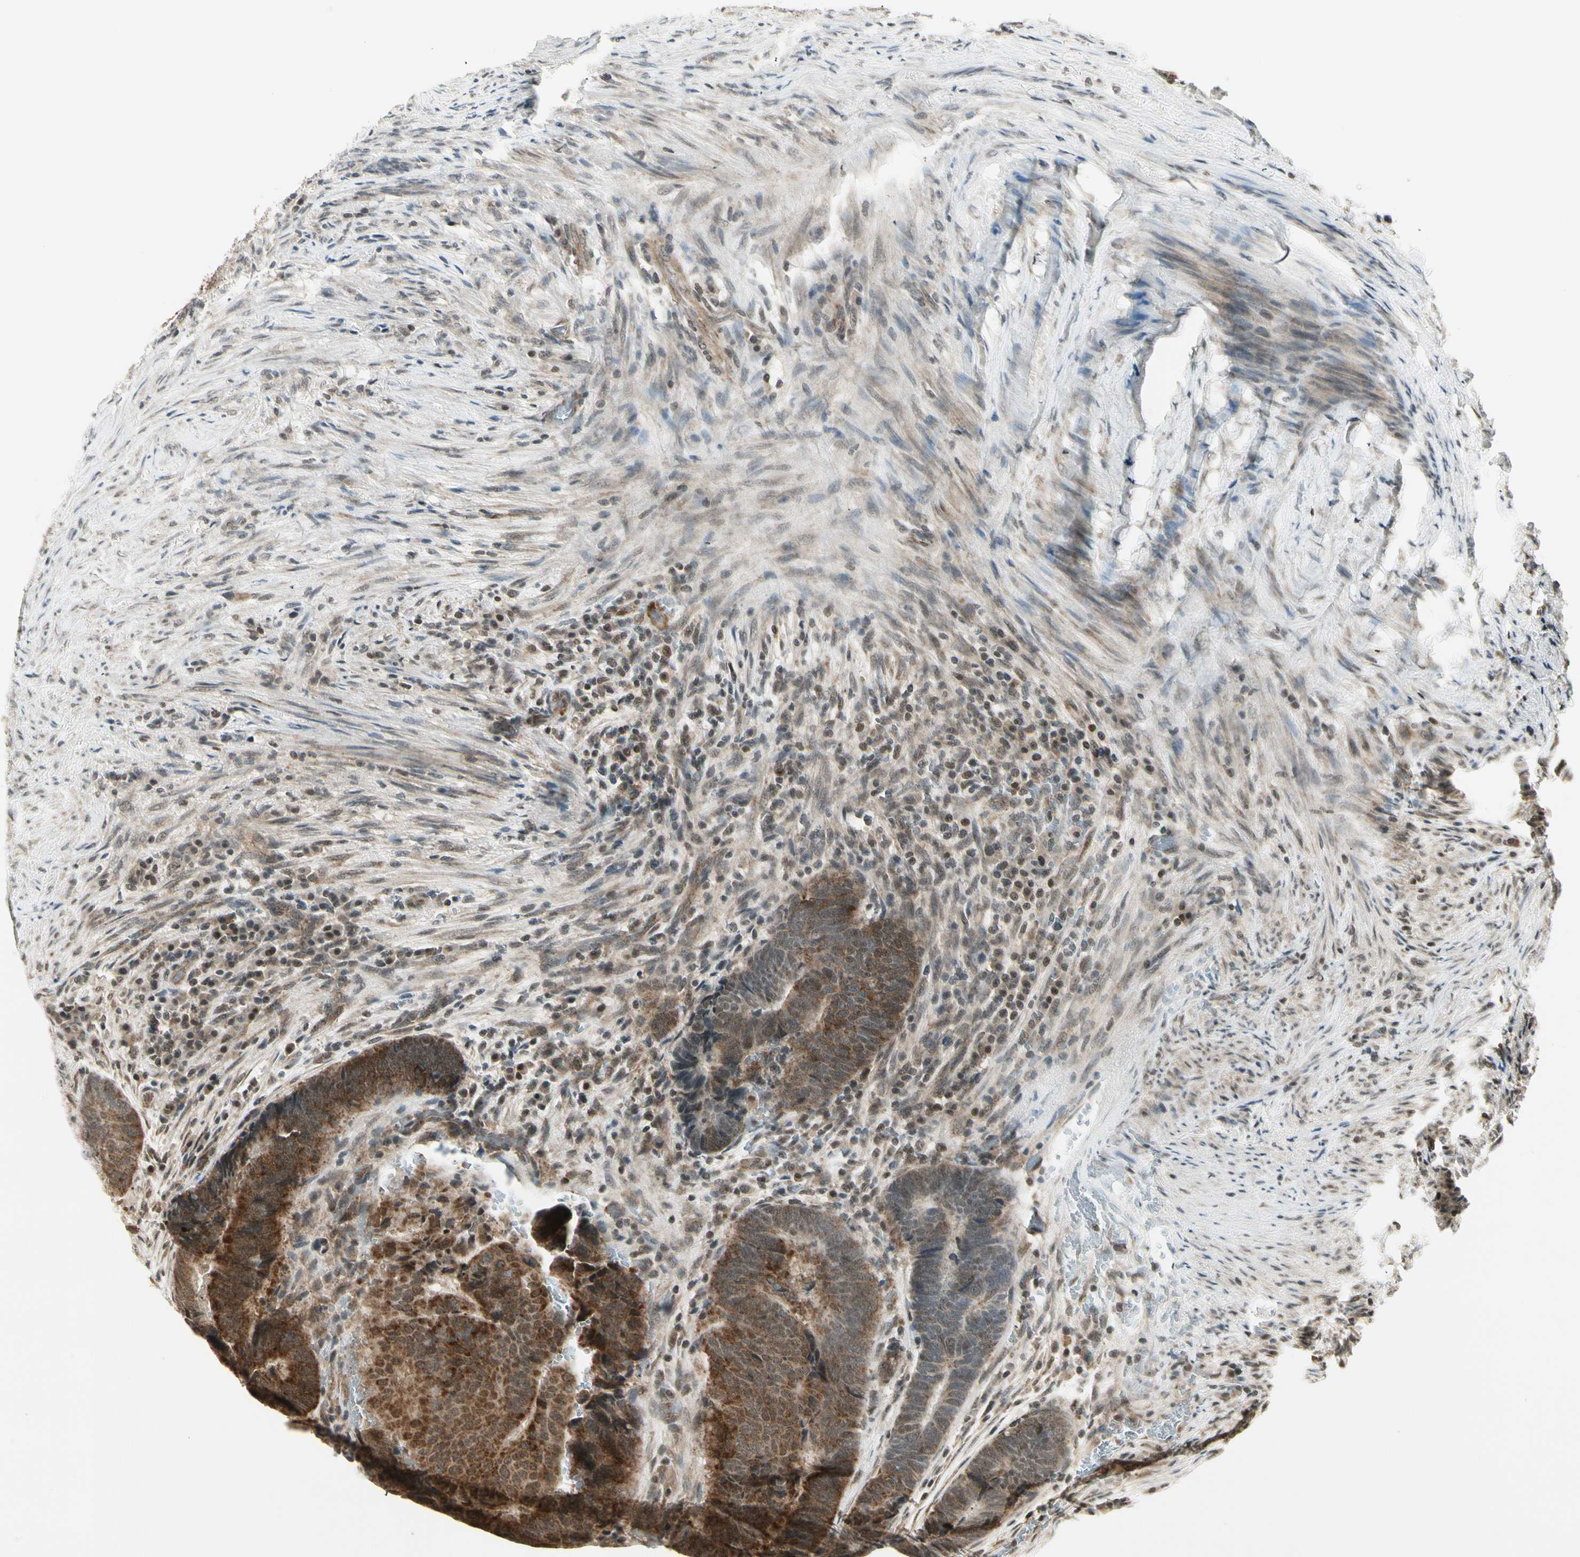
{"staining": {"intensity": "moderate", "quantity": "<25%", "location": "cytoplasmic/membranous"}, "tissue": "colorectal cancer", "cell_type": "Tumor cells", "image_type": "cancer", "snomed": [{"axis": "morphology", "description": "Normal tissue, NOS"}, {"axis": "morphology", "description": "Adenocarcinoma, NOS"}, {"axis": "topography", "description": "Rectum"}, {"axis": "topography", "description": "Peripheral nerve tissue"}], "caption": "Protein expression analysis of human colorectal cancer reveals moderate cytoplasmic/membranous staining in about <25% of tumor cells.", "gene": "SMN2", "patient": {"sex": "male", "age": 92}}